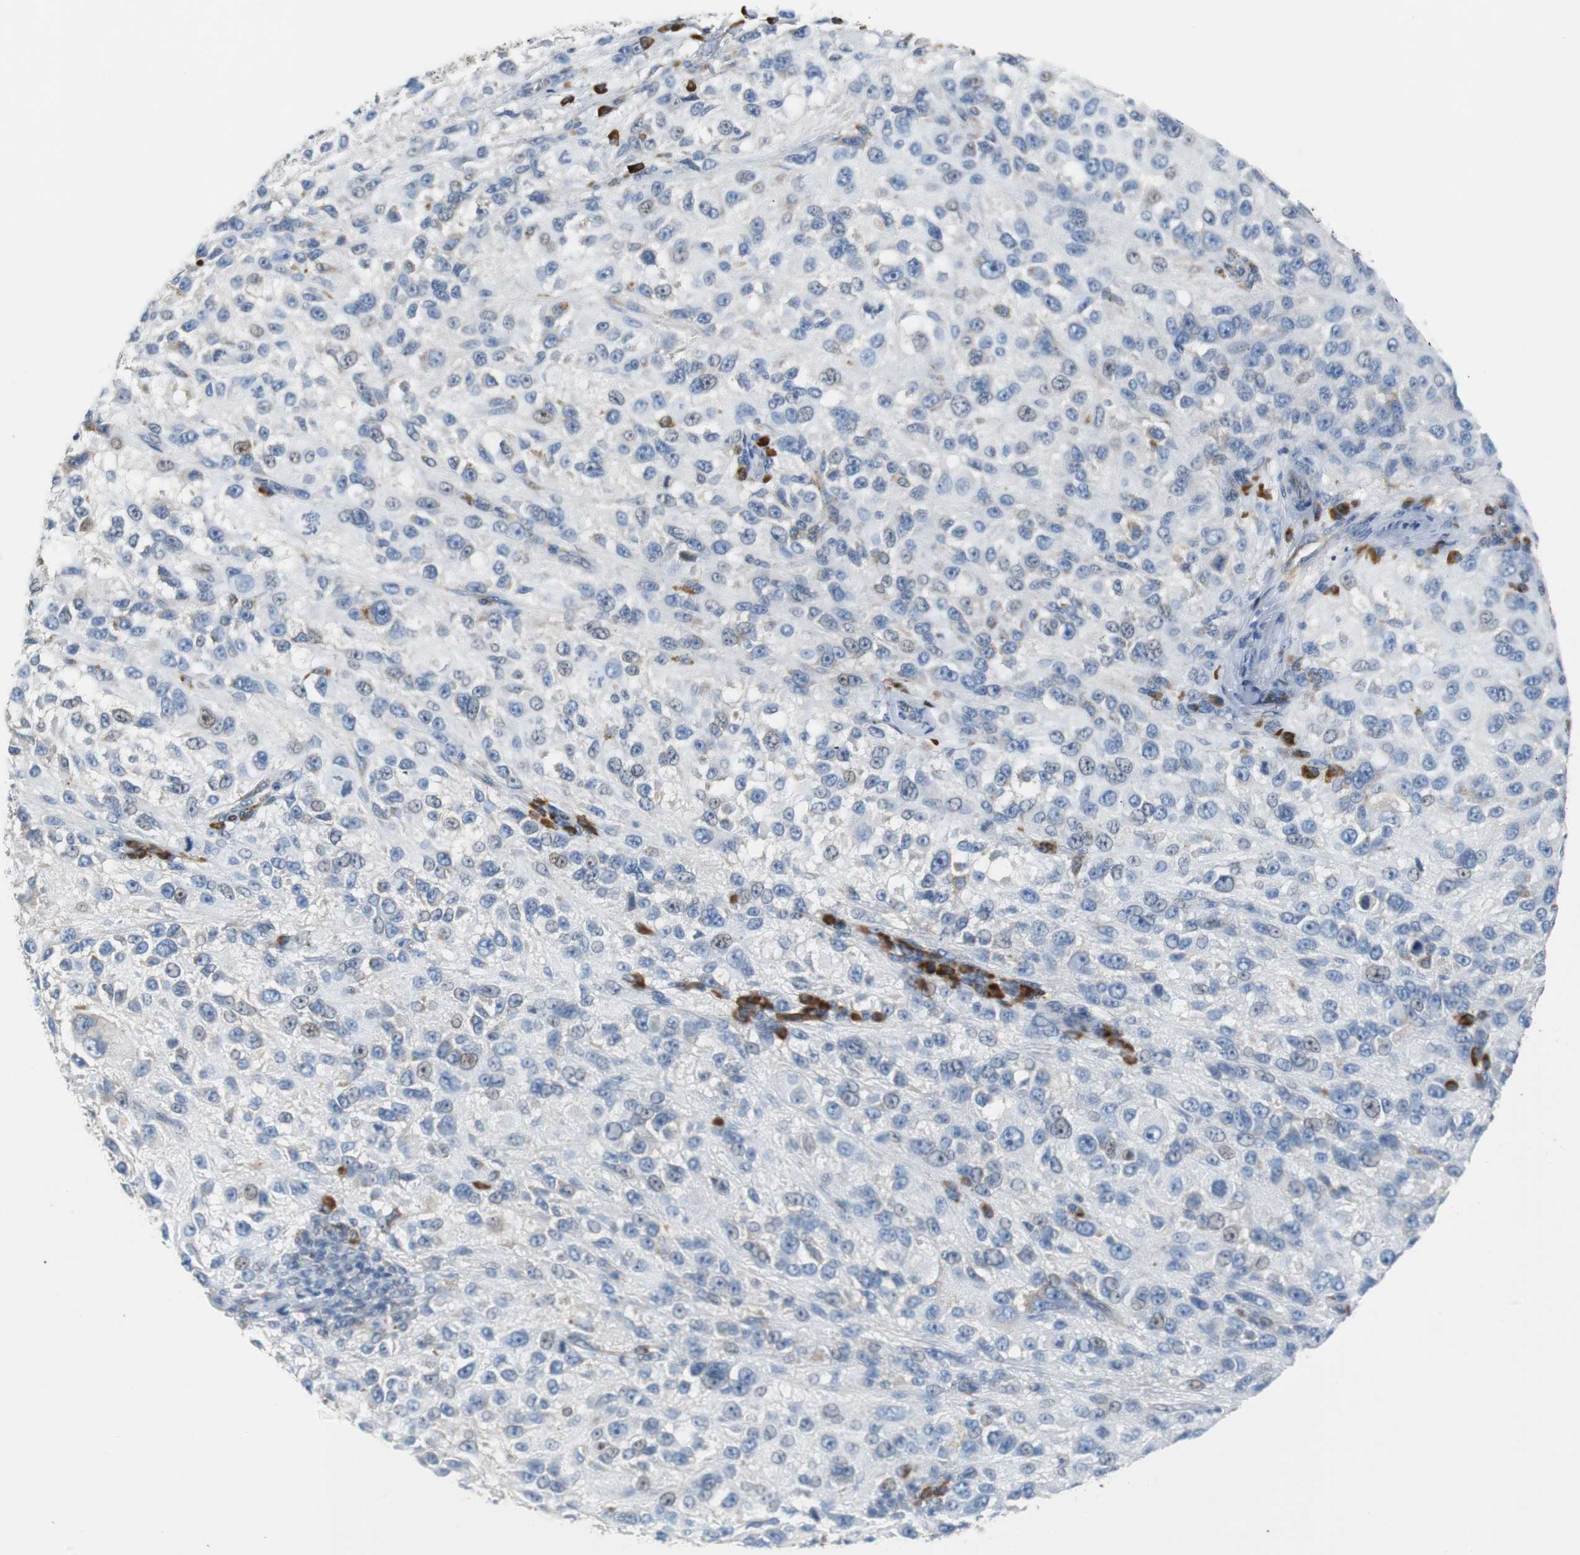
{"staining": {"intensity": "negative", "quantity": "none", "location": "none"}, "tissue": "melanoma", "cell_type": "Tumor cells", "image_type": "cancer", "snomed": [{"axis": "morphology", "description": "Necrosis, NOS"}, {"axis": "morphology", "description": "Malignant melanoma, NOS"}, {"axis": "topography", "description": "Skin"}], "caption": "High magnification brightfield microscopy of malignant melanoma stained with DAB (3,3'-diaminobenzidine) (brown) and counterstained with hematoxylin (blue): tumor cells show no significant staining.", "gene": "PDIA4", "patient": {"sex": "female", "age": 87}}